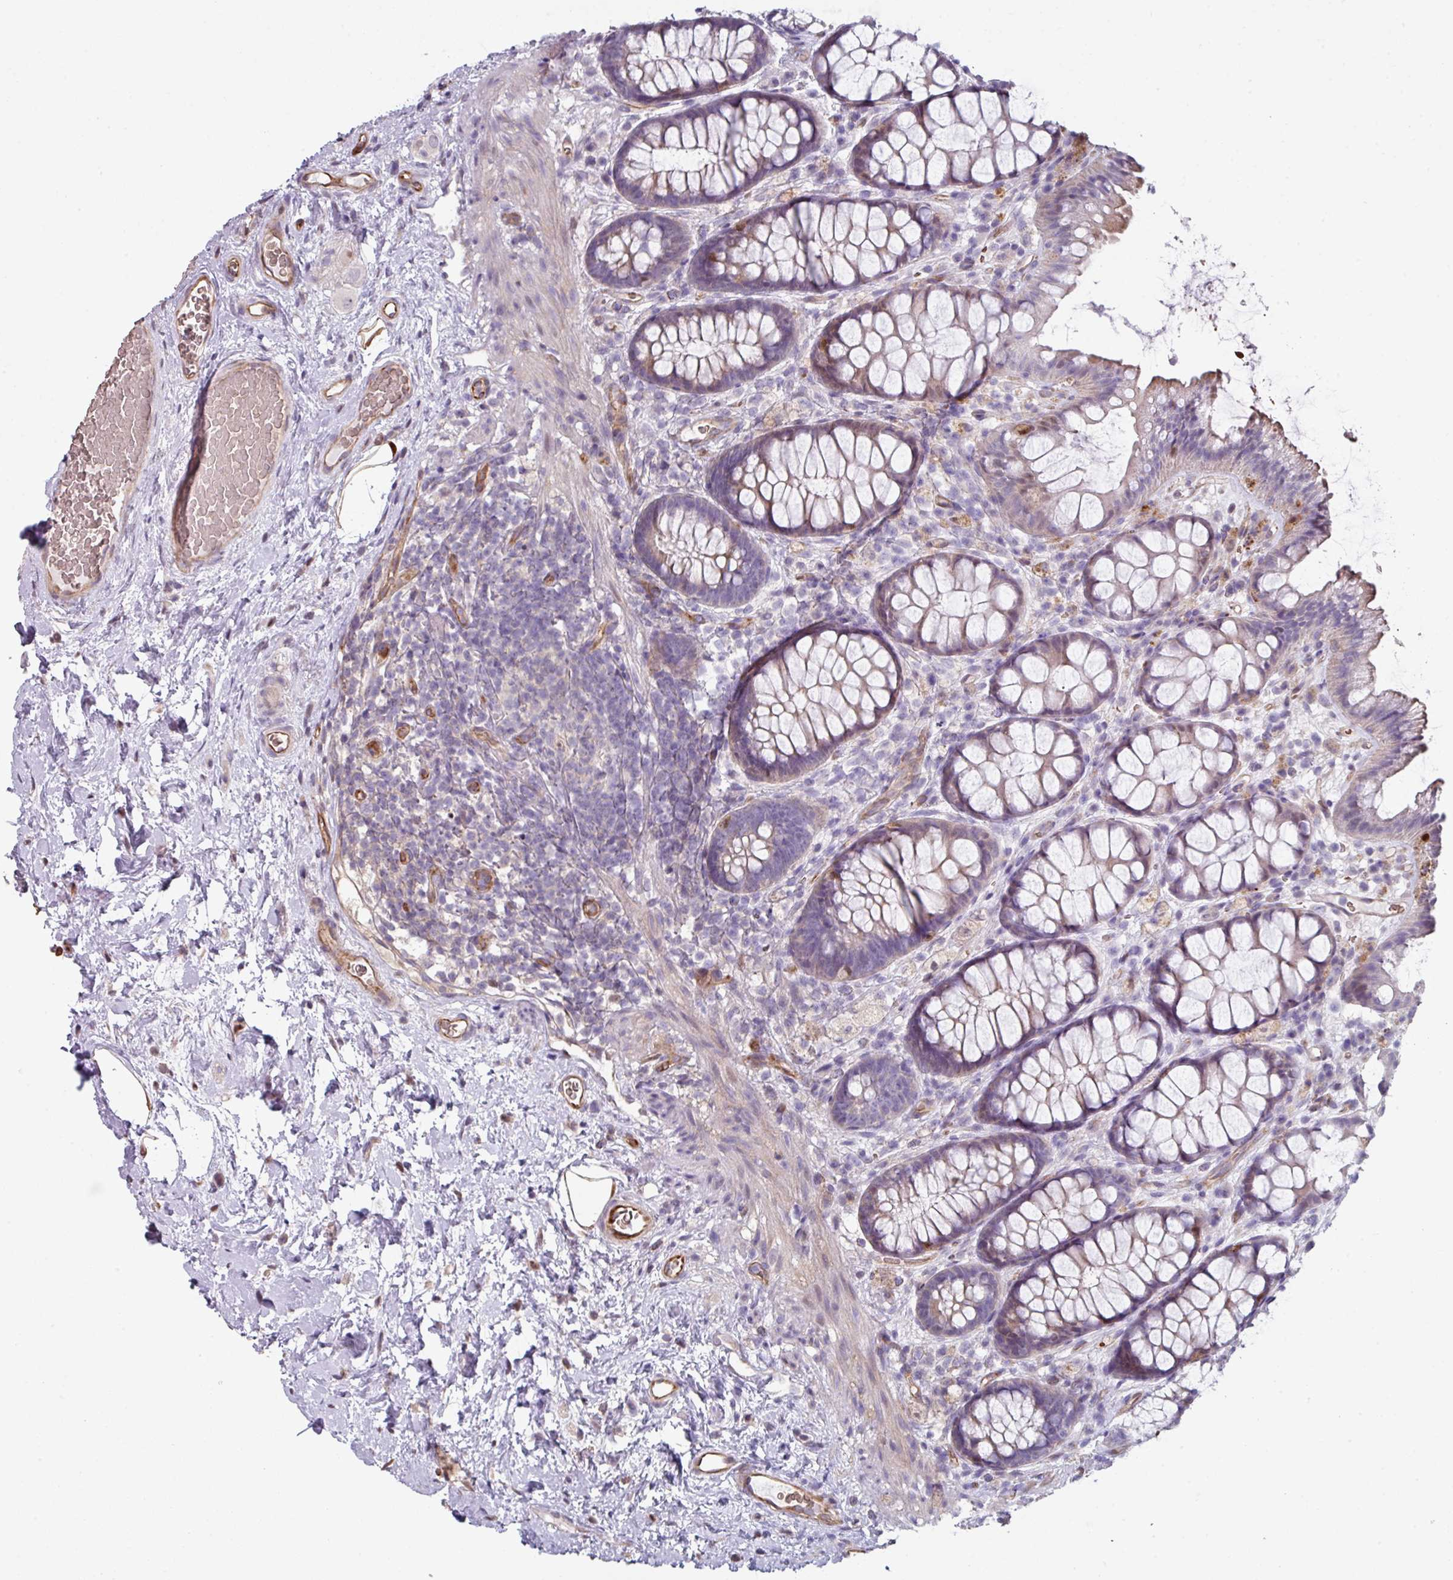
{"staining": {"intensity": "moderate", "quantity": ">75%", "location": "cytoplasmic/membranous"}, "tissue": "rectum", "cell_type": "Glandular cells", "image_type": "normal", "snomed": [{"axis": "morphology", "description": "Normal tissue, NOS"}, {"axis": "topography", "description": "Rectum"}], "caption": "An immunohistochemistry photomicrograph of normal tissue is shown. Protein staining in brown highlights moderate cytoplasmic/membranous positivity in rectum within glandular cells.", "gene": "ANO9", "patient": {"sex": "female", "age": 67}}